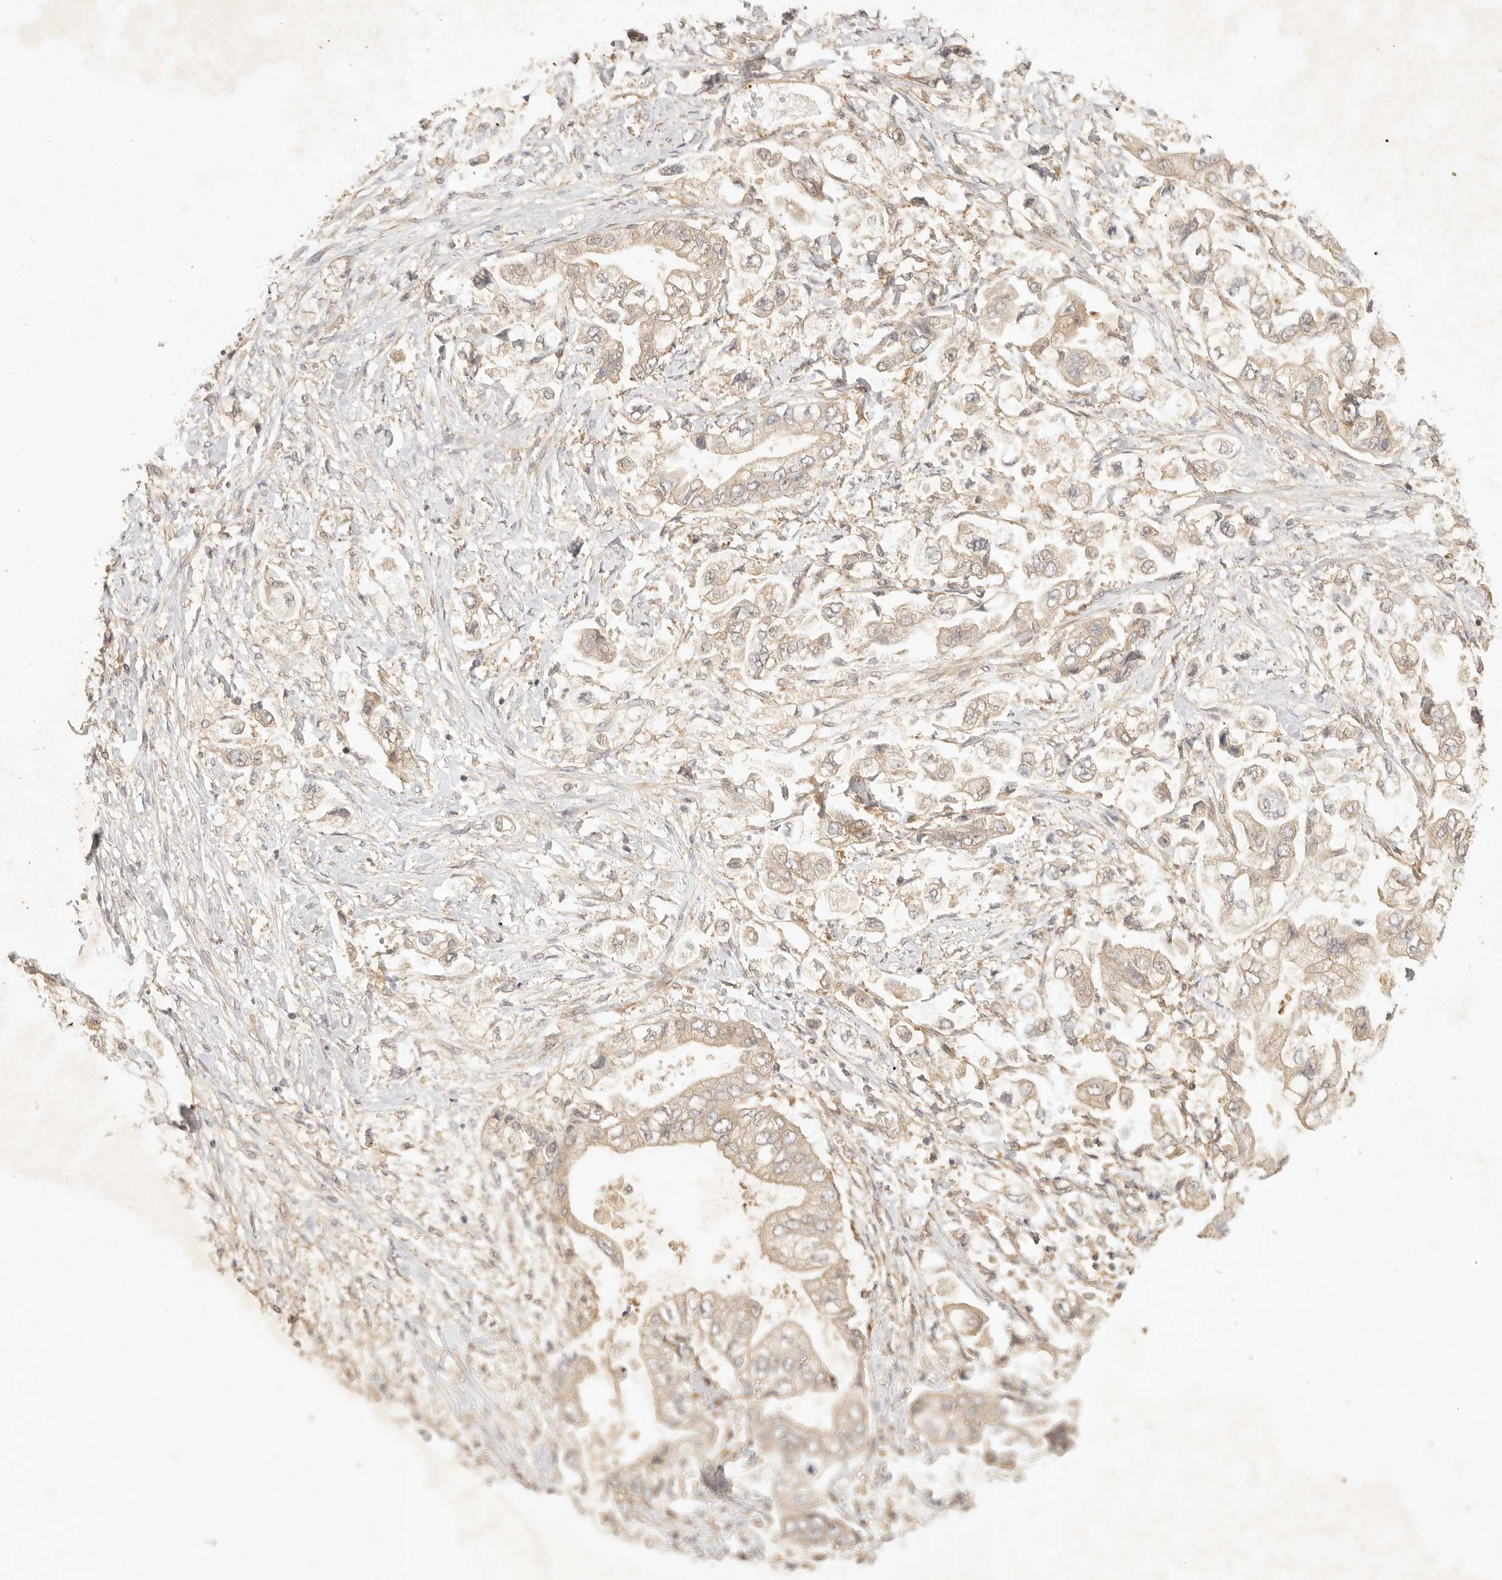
{"staining": {"intensity": "weak", "quantity": ">75%", "location": "cytoplasmic/membranous"}, "tissue": "stomach cancer", "cell_type": "Tumor cells", "image_type": "cancer", "snomed": [{"axis": "morphology", "description": "Adenocarcinoma, NOS"}, {"axis": "topography", "description": "Stomach"}], "caption": "Immunohistochemistry (IHC) of stomach adenocarcinoma displays low levels of weak cytoplasmic/membranous staining in approximately >75% of tumor cells.", "gene": "VIPR1", "patient": {"sex": "male", "age": 62}}